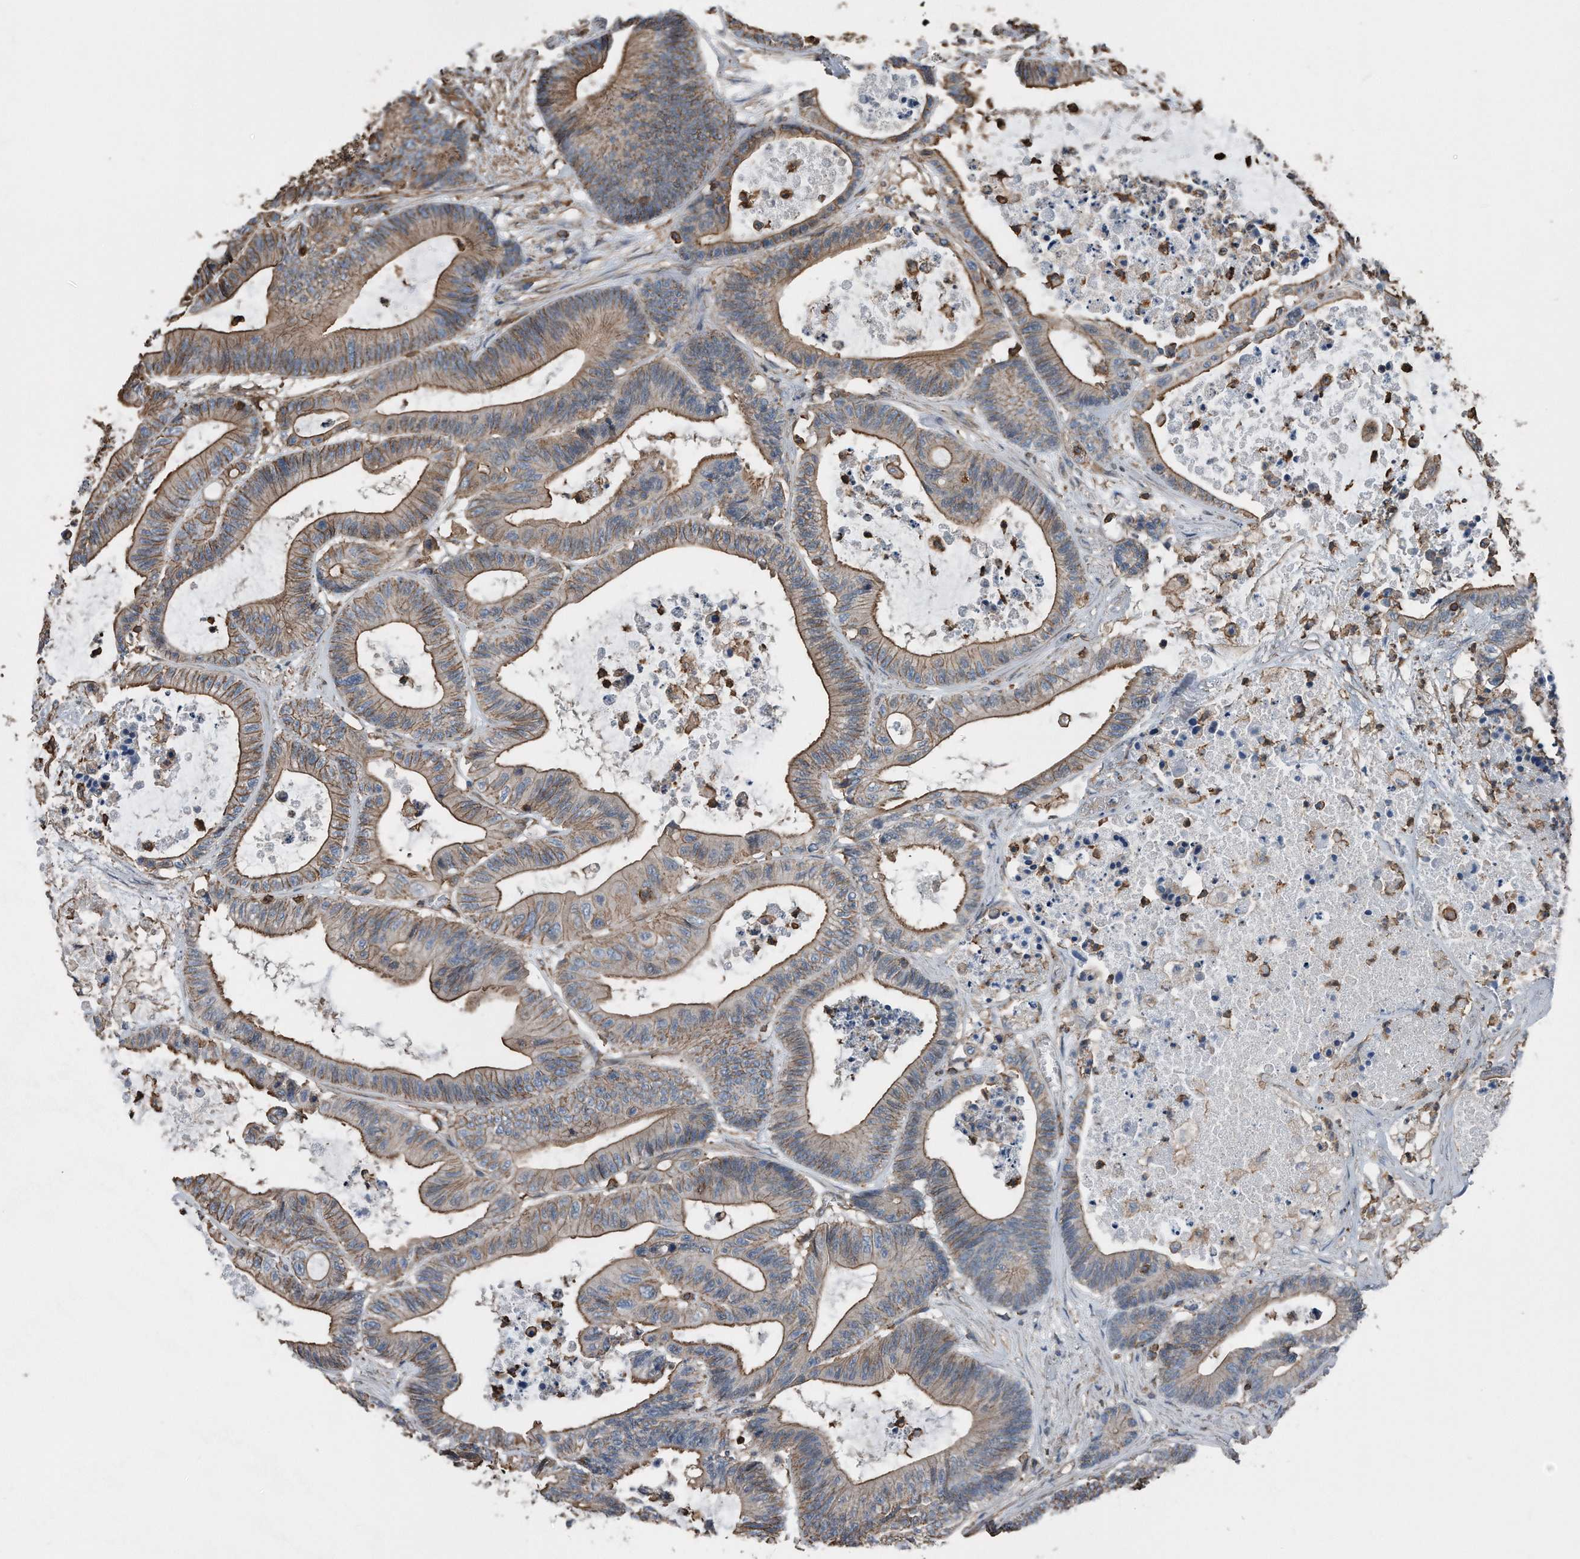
{"staining": {"intensity": "moderate", "quantity": ">75%", "location": "cytoplasmic/membranous"}, "tissue": "colorectal cancer", "cell_type": "Tumor cells", "image_type": "cancer", "snomed": [{"axis": "morphology", "description": "Adenocarcinoma, NOS"}, {"axis": "topography", "description": "Colon"}], "caption": "Immunohistochemistry micrograph of colorectal cancer stained for a protein (brown), which exhibits medium levels of moderate cytoplasmic/membranous expression in approximately >75% of tumor cells.", "gene": "RSPO3", "patient": {"sex": "female", "age": 84}}